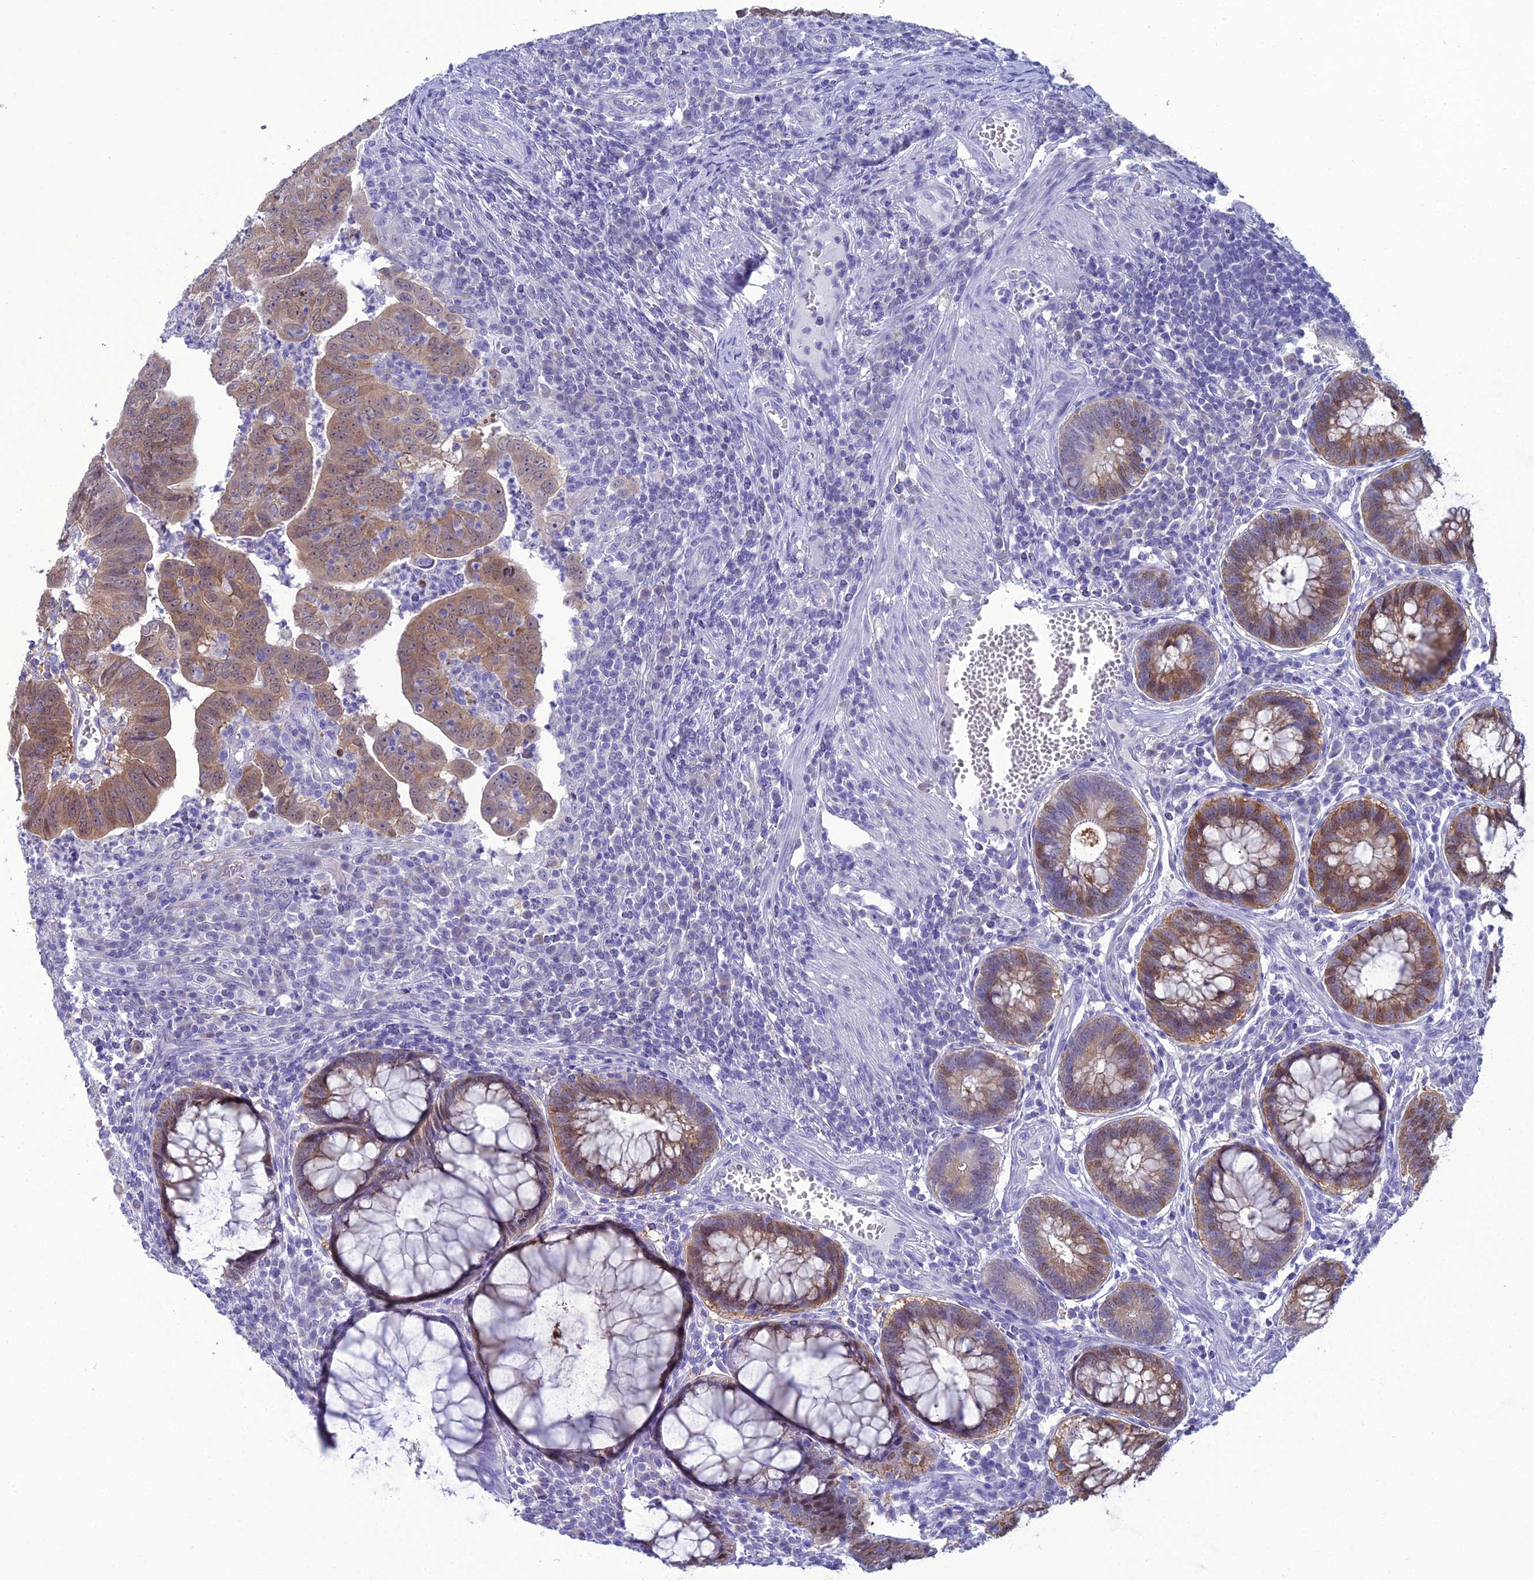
{"staining": {"intensity": "weak", "quantity": ">75%", "location": "cytoplasmic/membranous,nuclear"}, "tissue": "colorectal cancer", "cell_type": "Tumor cells", "image_type": "cancer", "snomed": [{"axis": "morphology", "description": "Adenocarcinoma, NOS"}, {"axis": "topography", "description": "Rectum"}], "caption": "Immunohistochemistry (IHC) staining of colorectal adenocarcinoma, which shows low levels of weak cytoplasmic/membranous and nuclear staining in approximately >75% of tumor cells indicating weak cytoplasmic/membranous and nuclear protein positivity. The staining was performed using DAB (brown) for protein detection and nuclei were counterstained in hematoxylin (blue).", "gene": "GNPNAT1", "patient": {"sex": "male", "age": 69}}